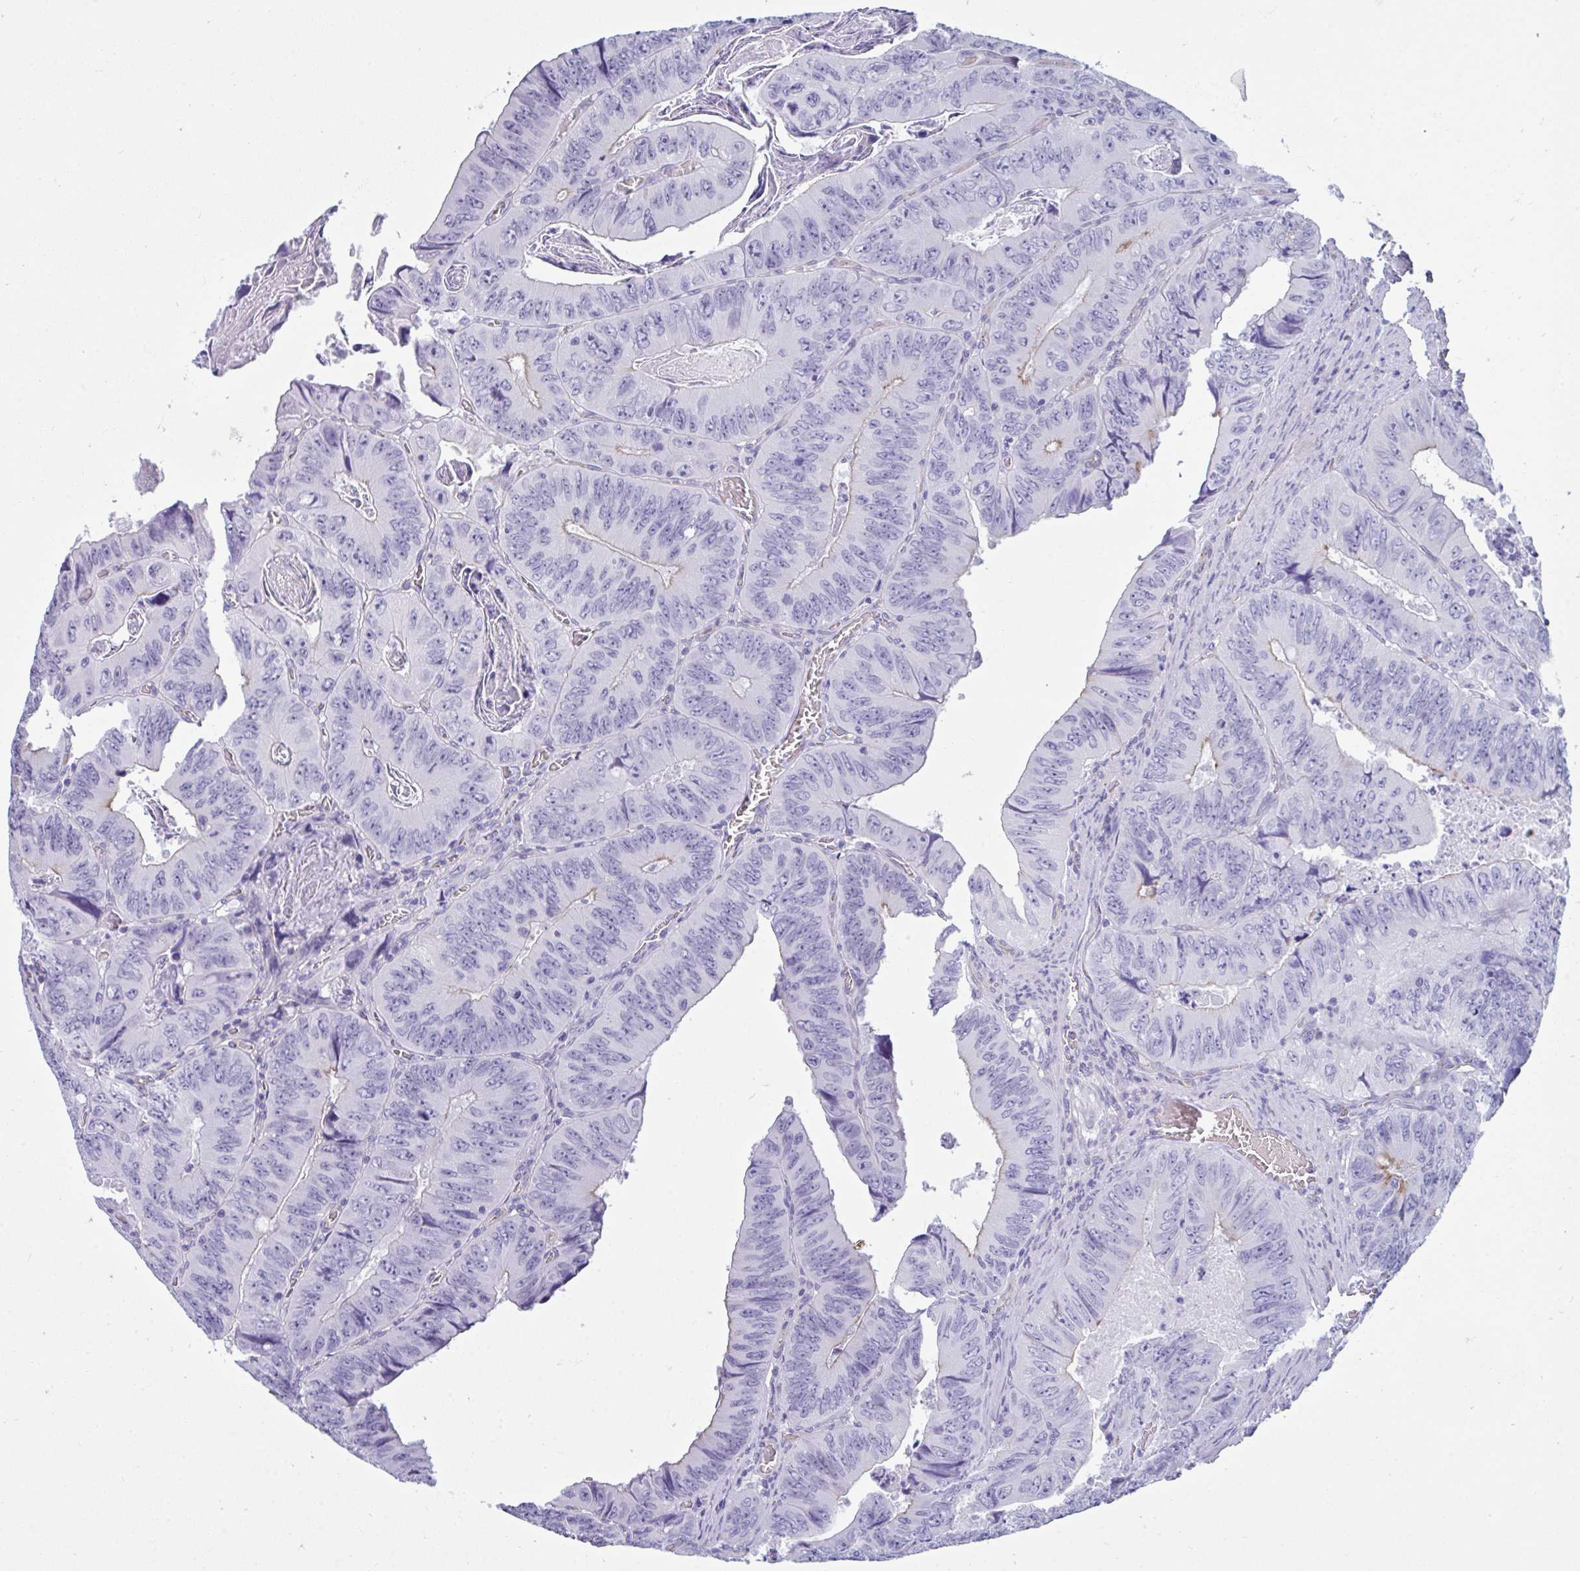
{"staining": {"intensity": "negative", "quantity": "none", "location": "none"}, "tissue": "colorectal cancer", "cell_type": "Tumor cells", "image_type": "cancer", "snomed": [{"axis": "morphology", "description": "Adenocarcinoma, NOS"}, {"axis": "topography", "description": "Colon"}], "caption": "Colorectal adenocarcinoma was stained to show a protein in brown. There is no significant positivity in tumor cells.", "gene": "UBL3", "patient": {"sex": "female", "age": 84}}